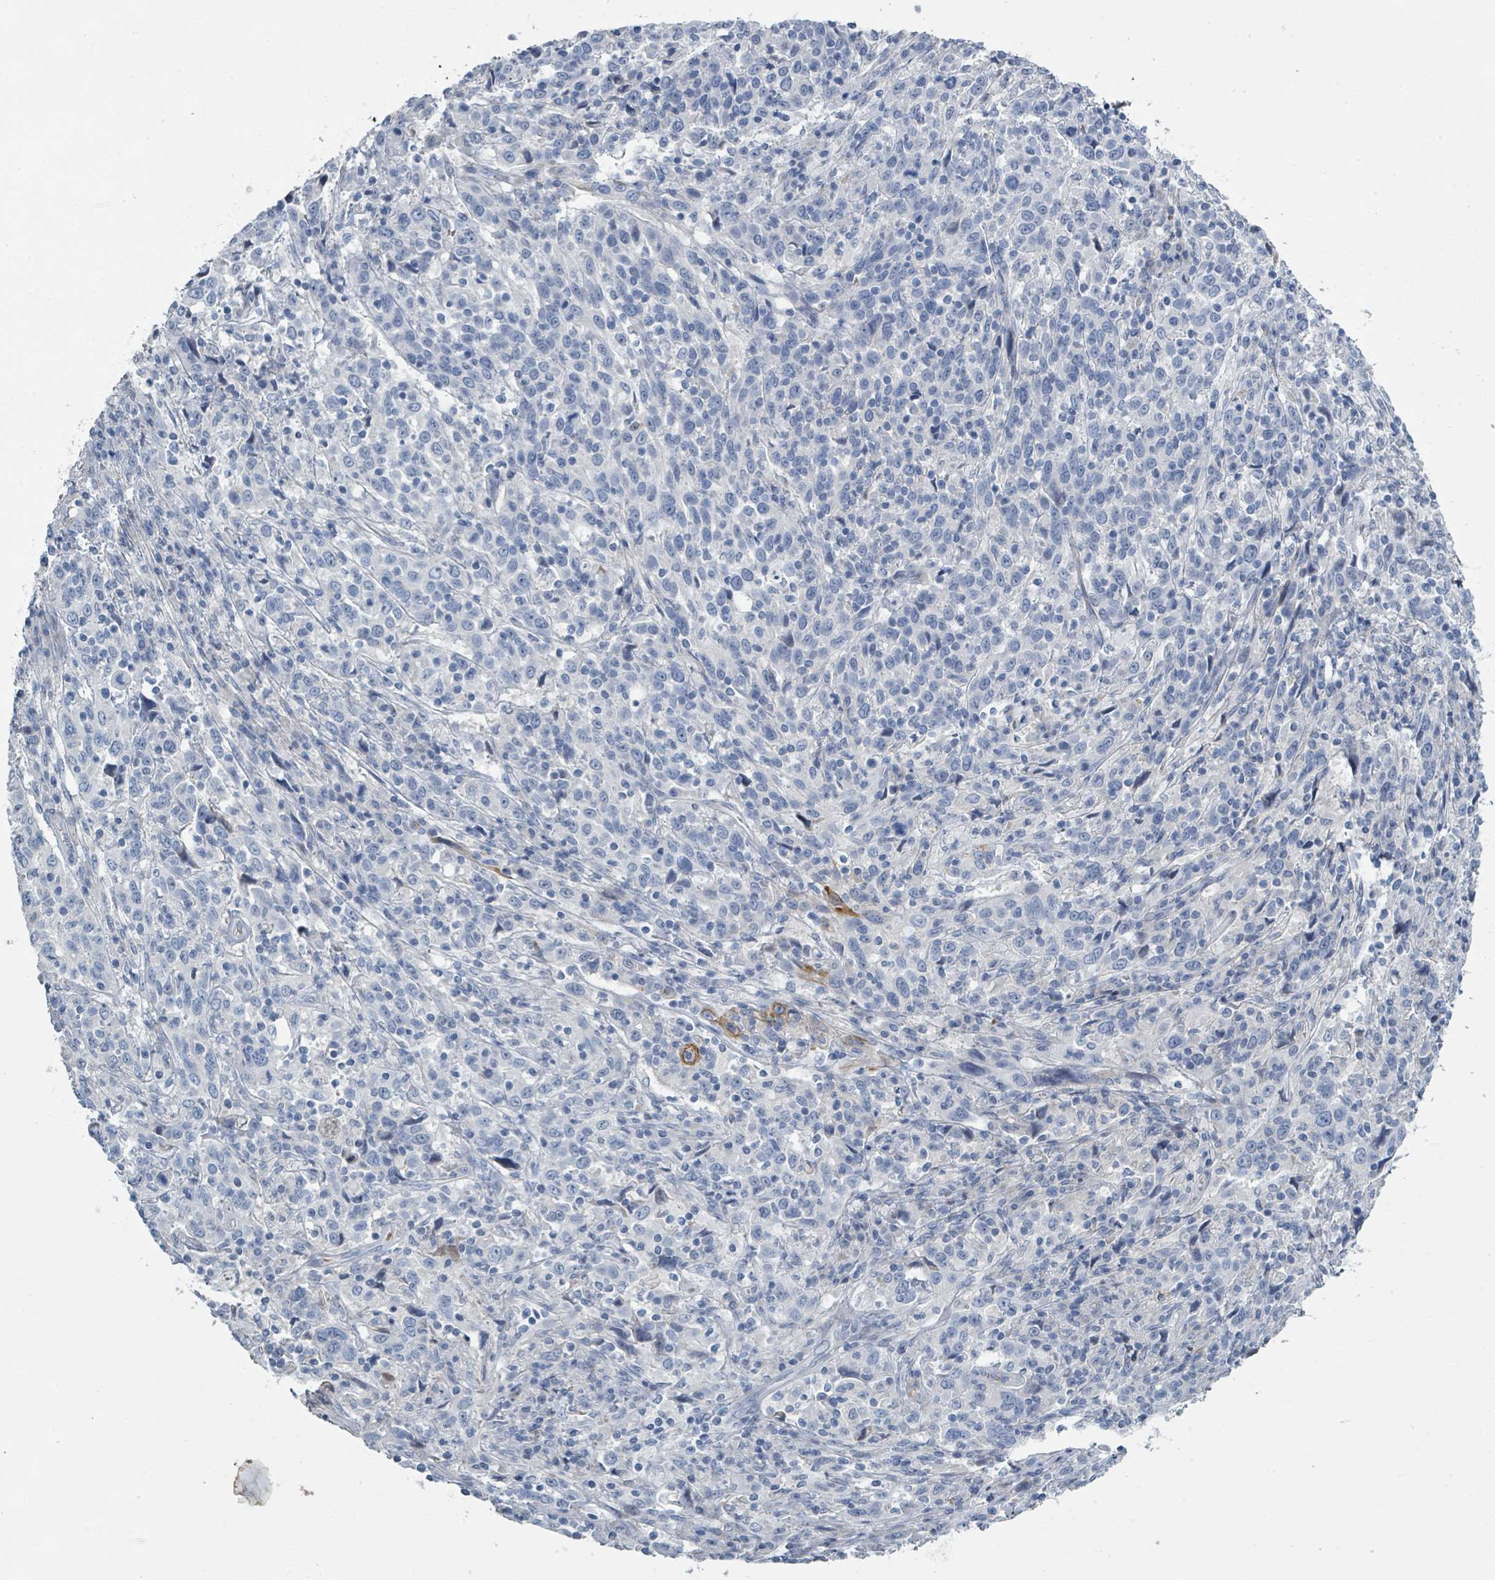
{"staining": {"intensity": "negative", "quantity": "none", "location": "none"}, "tissue": "cervical cancer", "cell_type": "Tumor cells", "image_type": "cancer", "snomed": [{"axis": "morphology", "description": "Squamous cell carcinoma, NOS"}, {"axis": "topography", "description": "Cervix"}], "caption": "Immunohistochemistry photomicrograph of cervical cancer (squamous cell carcinoma) stained for a protein (brown), which exhibits no positivity in tumor cells.", "gene": "RAB33B", "patient": {"sex": "female", "age": 46}}